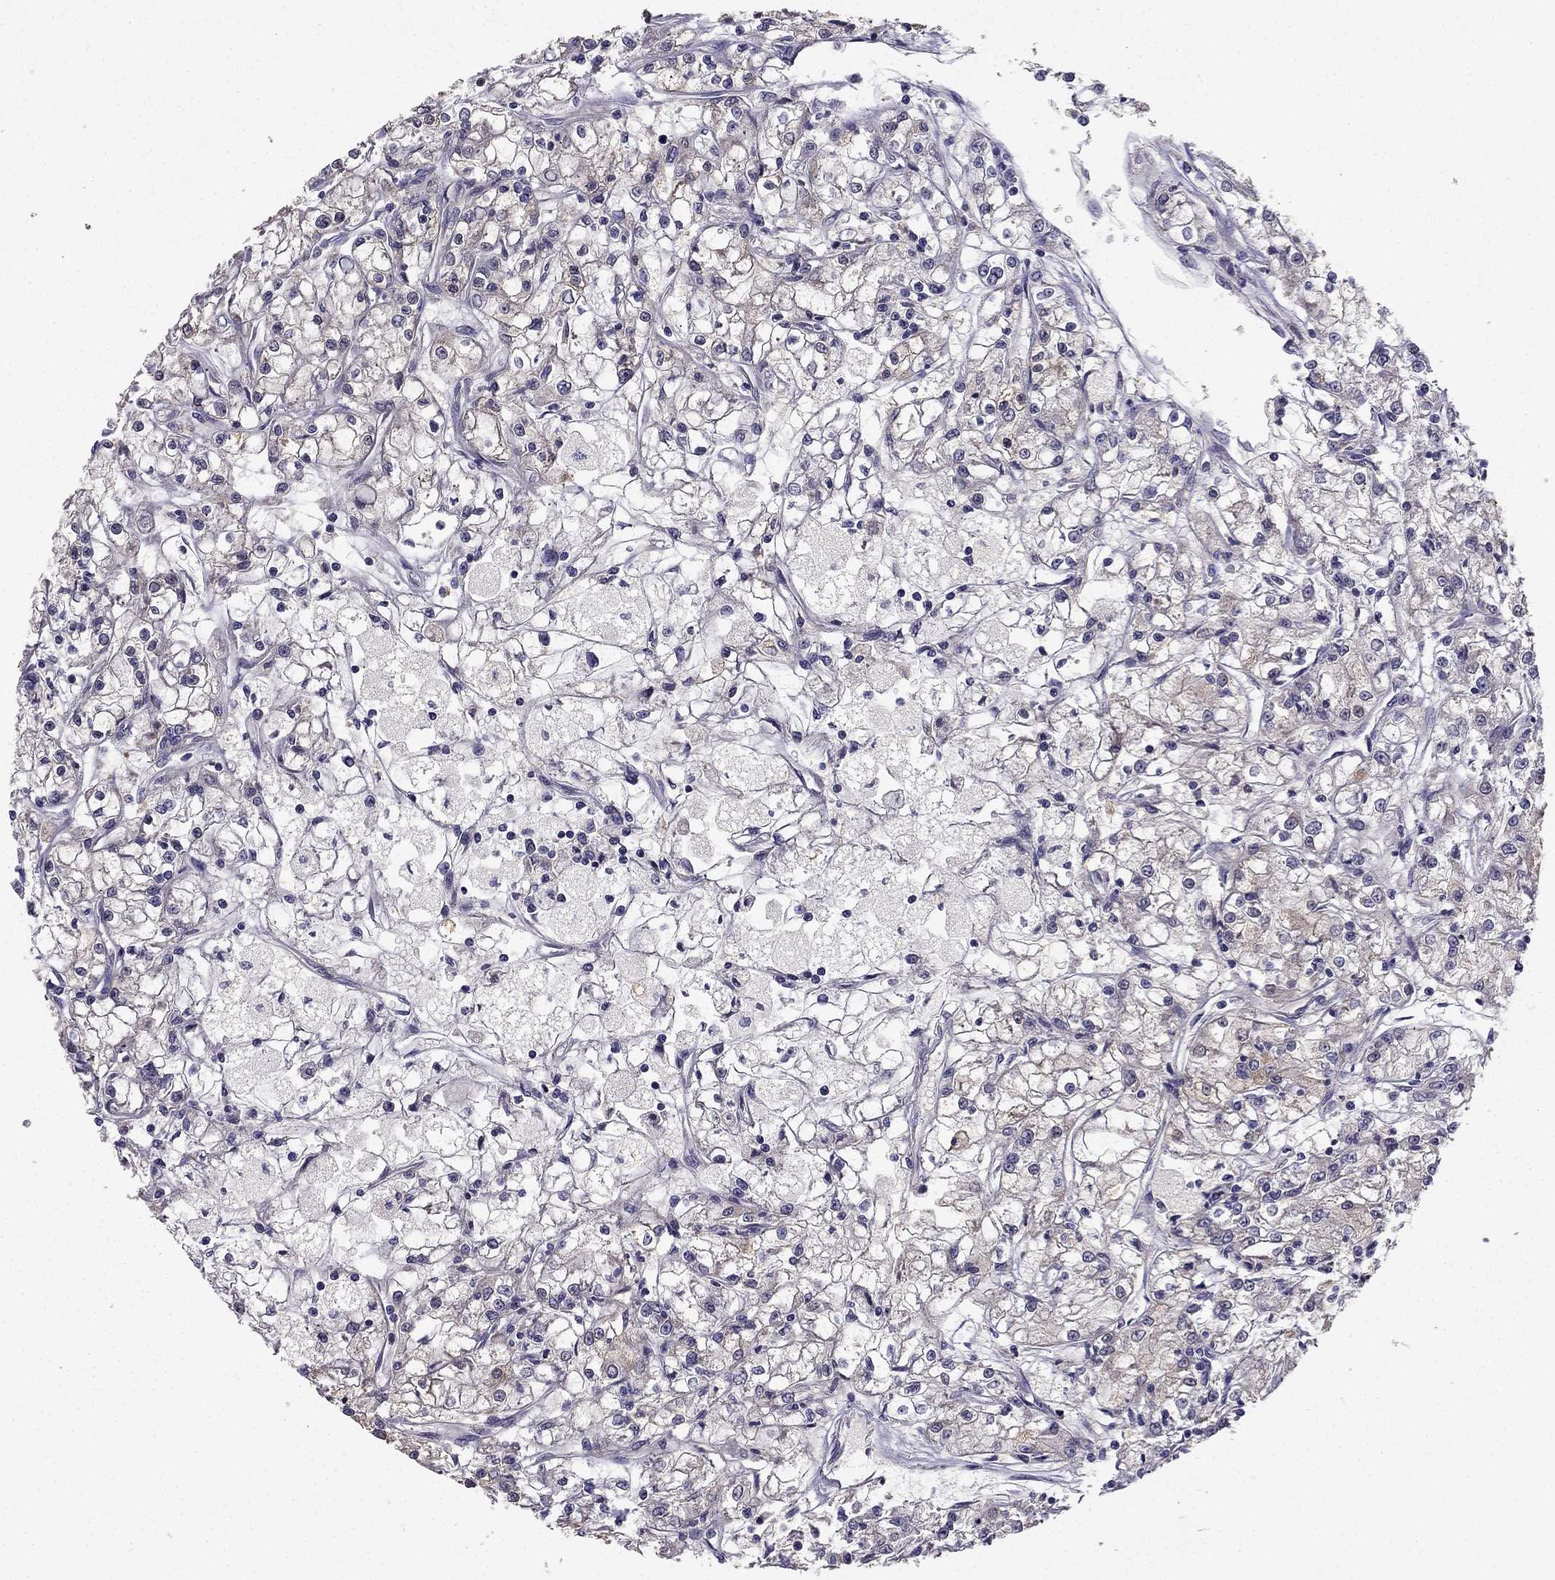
{"staining": {"intensity": "moderate", "quantity": "<25%", "location": "cytoplasmic/membranous"}, "tissue": "renal cancer", "cell_type": "Tumor cells", "image_type": "cancer", "snomed": [{"axis": "morphology", "description": "Adenocarcinoma, NOS"}, {"axis": "topography", "description": "Kidney"}], "caption": "A high-resolution image shows IHC staining of renal cancer (adenocarcinoma), which exhibits moderate cytoplasmic/membranous expression in approximately <25% of tumor cells. The staining is performed using DAB (3,3'-diaminobenzidine) brown chromogen to label protein expression. The nuclei are counter-stained blue using hematoxylin.", "gene": "STXBP5", "patient": {"sex": "female", "age": 59}}